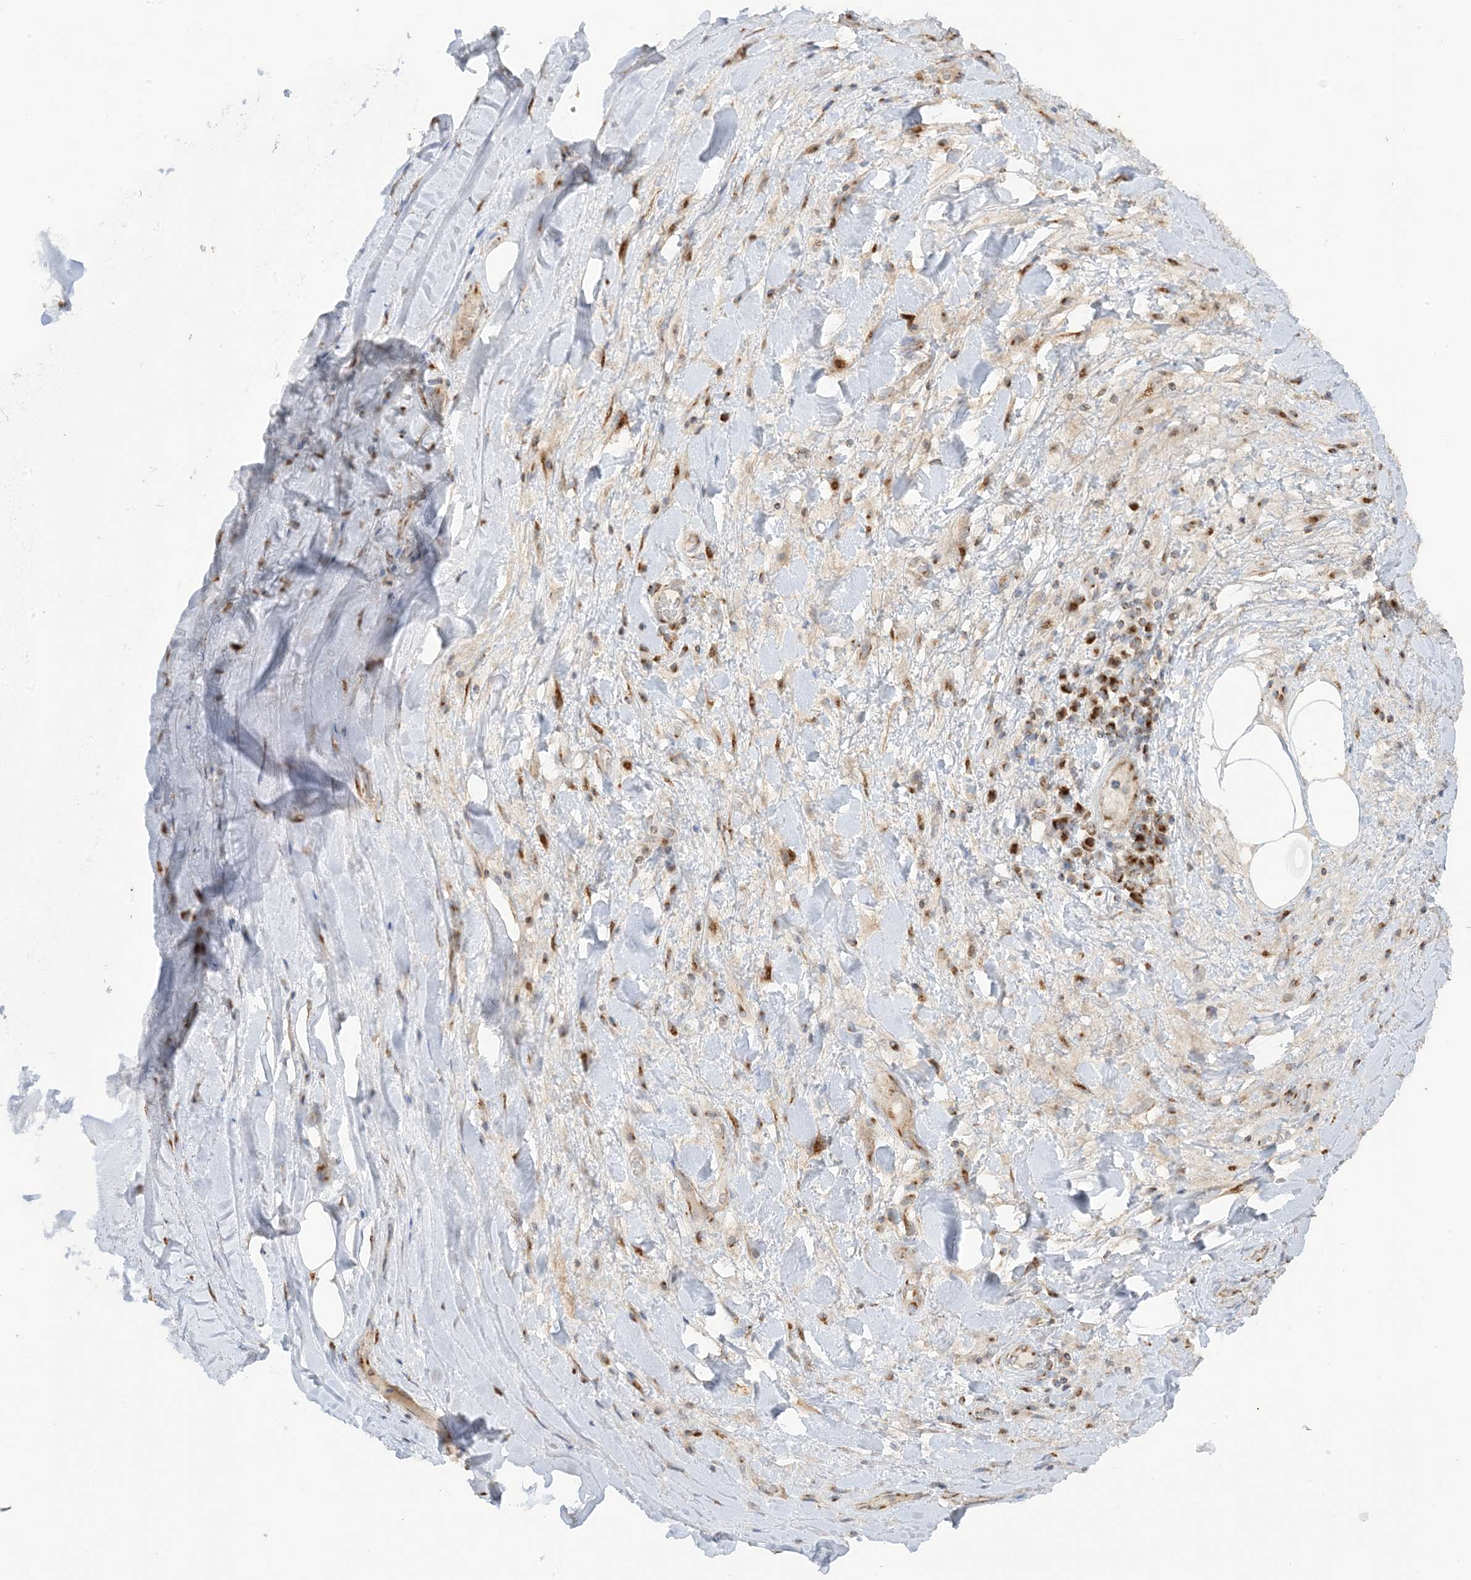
{"staining": {"intensity": "negative", "quantity": "none", "location": "none"}, "tissue": "adipose tissue", "cell_type": "Adipocytes", "image_type": "normal", "snomed": [{"axis": "morphology", "description": "Normal tissue, NOS"}, {"axis": "morphology", "description": "Squamous cell carcinoma, NOS"}, {"axis": "topography", "description": "Lymph node"}, {"axis": "topography", "description": "Bronchus"}, {"axis": "topography", "description": "Lung"}], "caption": "High power microscopy micrograph of an IHC micrograph of benign adipose tissue, revealing no significant positivity in adipocytes.", "gene": "SLC25A12", "patient": {"sex": "male", "age": 66}}